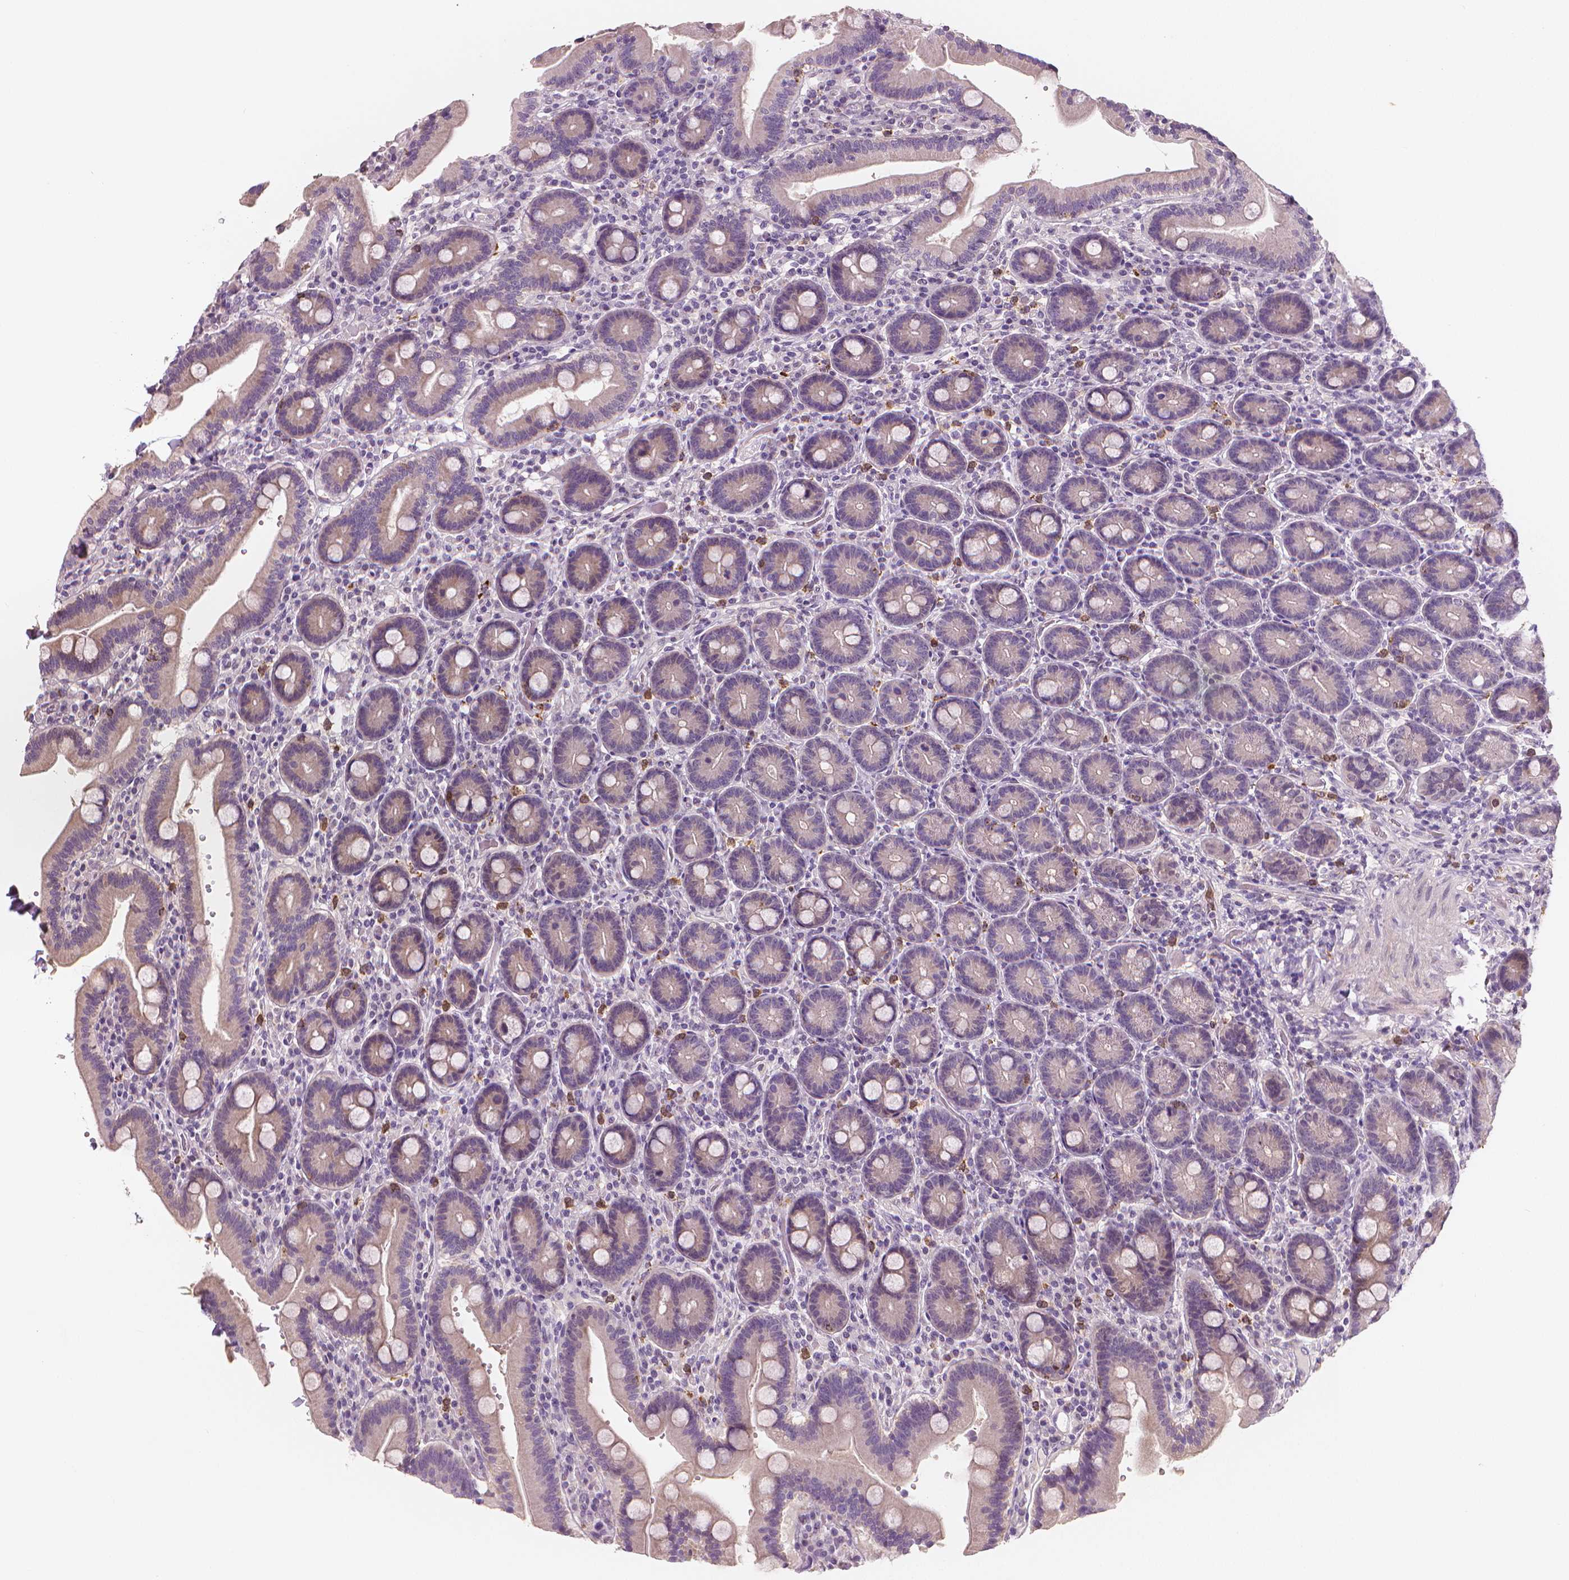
{"staining": {"intensity": "weak", "quantity": "25%-75%", "location": "cytoplasmic/membranous"}, "tissue": "duodenum", "cell_type": "Glandular cells", "image_type": "normal", "snomed": [{"axis": "morphology", "description": "Normal tissue, NOS"}, {"axis": "topography", "description": "Duodenum"}], "caption": "Glandular cells reveal low levels of weak cytoplasmic/membranous staining in about 25%-75% of cells in unremarkable duodenum.", "gene": "RNASE7", "patient": {"sex": "female", "age": 62}}